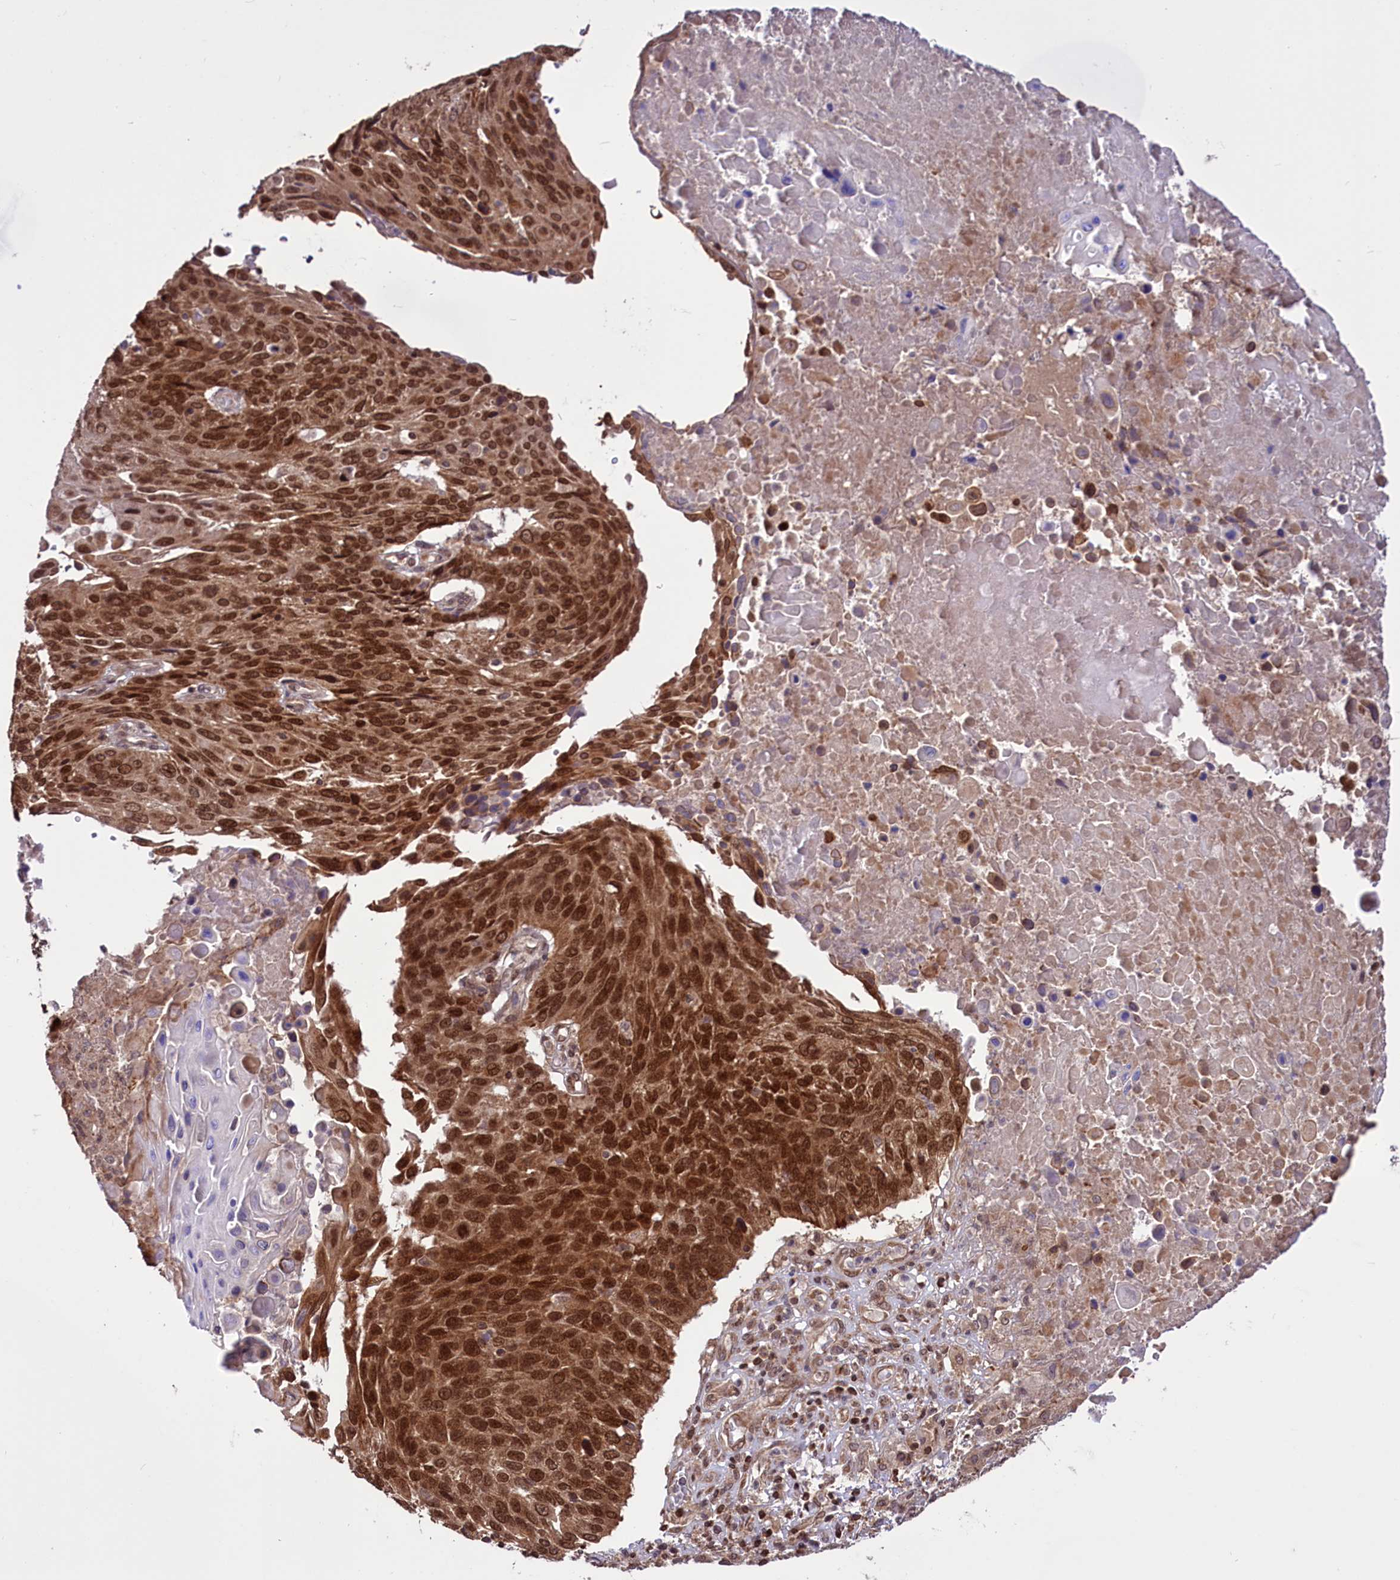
{"staining": {"intensity": "strong", "quantity": ">75%", "location": "cytoplasmic/membranous,nuclear"}, "tissue": "lung cancer", "cell_type": "Tumor cells", "image_type": "cancer", "snomed": [{"axis": "morphology", "description": "Squamous cell carcinoma, NOS"}, {"axis": "topography", "description": "Lung"}], "caption": "Immunohistochemical staining of human lung cancer (squamous cell carcinoma) exhibits strong cytoplasmic/membranous and nuclear protein staining in about >75% of tumor cells.", "gene": "PHC3", "patient": {"sex": "male", "age": 66}}